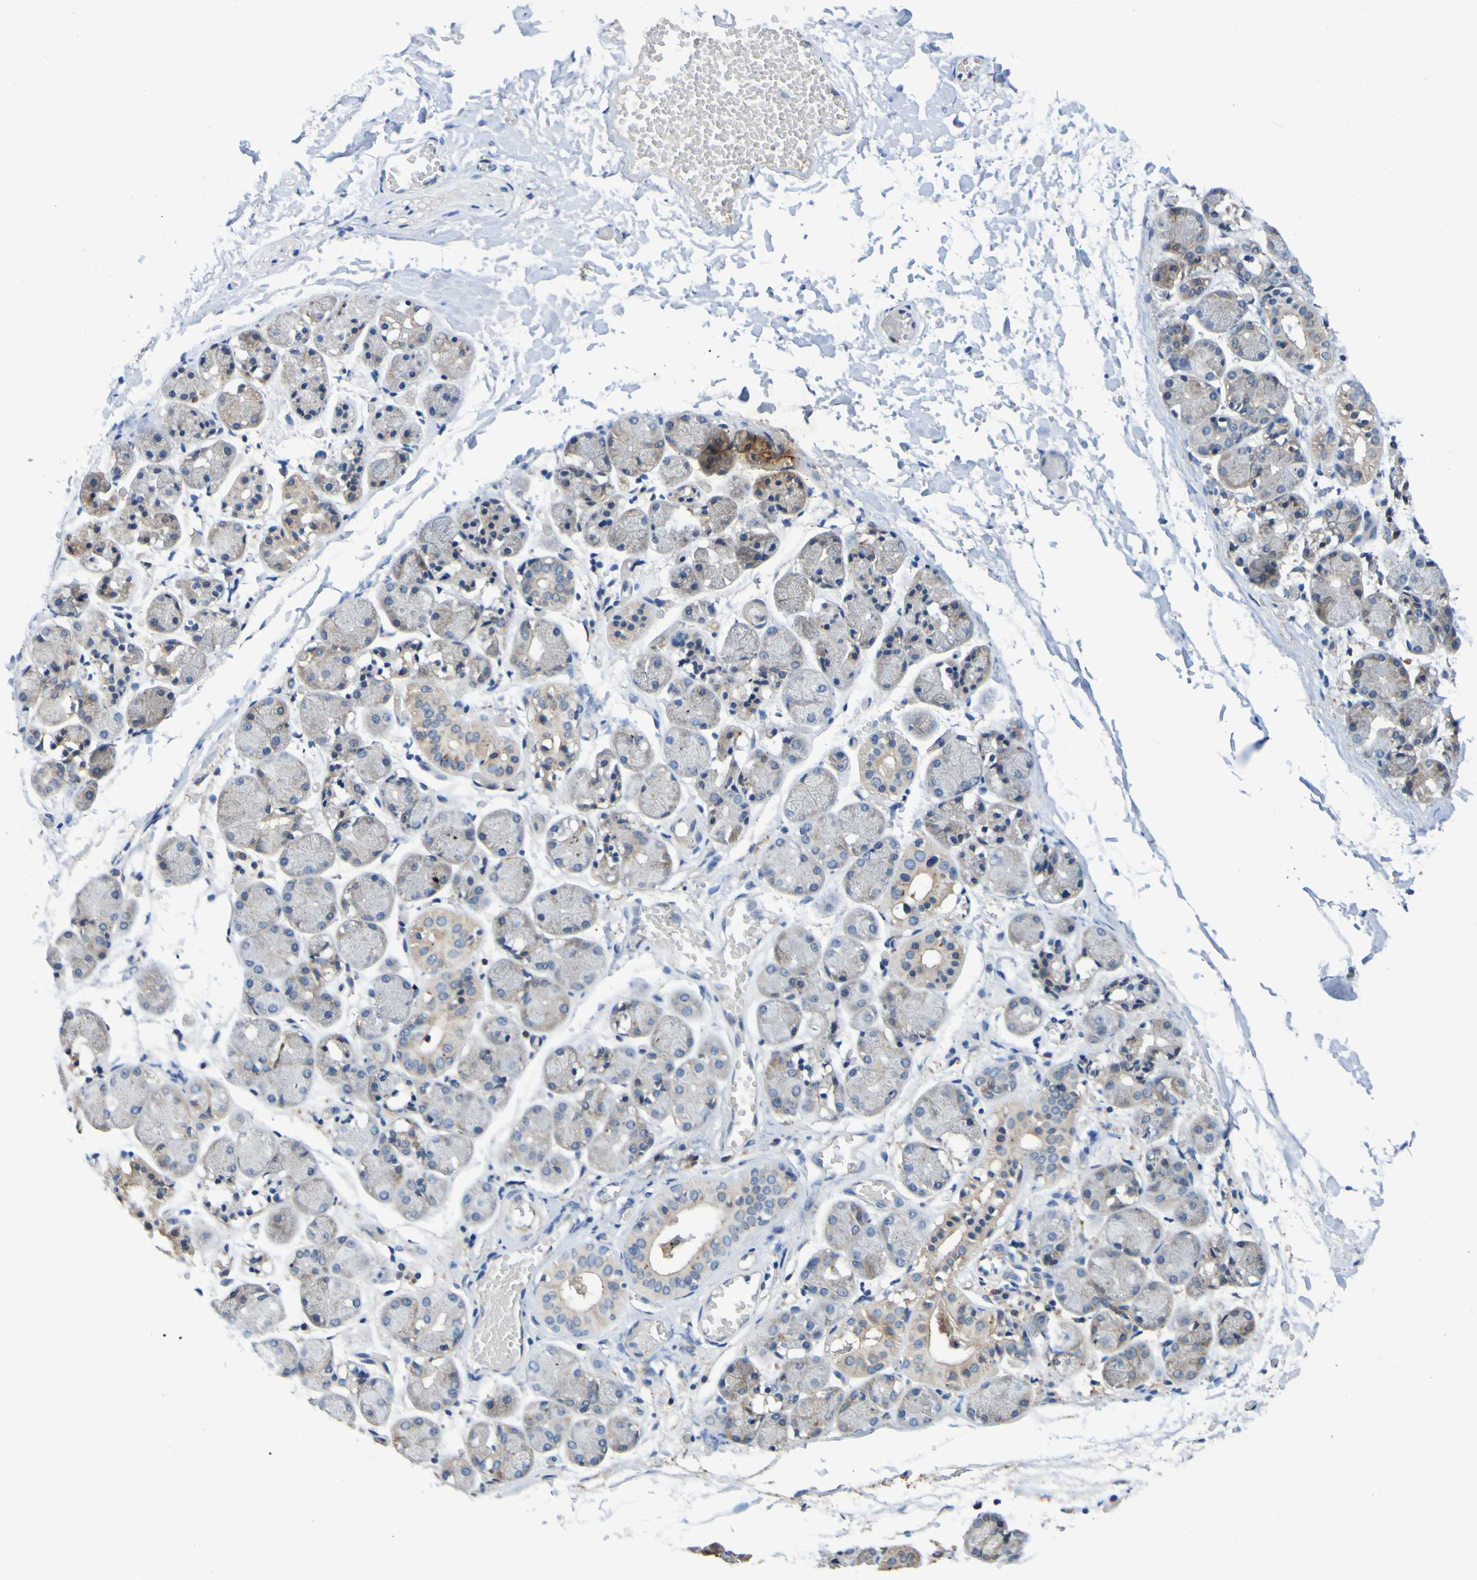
{"staining": {"intensity": "weak", "quantity": "25%-75%", "location": "cytoplasmic/membranous"}, "tissue": "salivary gland", "cell_type": "Glandular cells", "image_type": "normal", "snomed": [{"axis": "morphology", "description": "Normal tissue, NOS"}, {"axis": "topography", "description": "Salivary gland"}], "caption": "Benign salivary gland shows weak cytoplasmic/membranous positivity in approximately 25%-75% of glandular cells, visualized by immunohistochemistry.", "gene": "METAP2", "patient": {"sex": "female", "age": 24}}